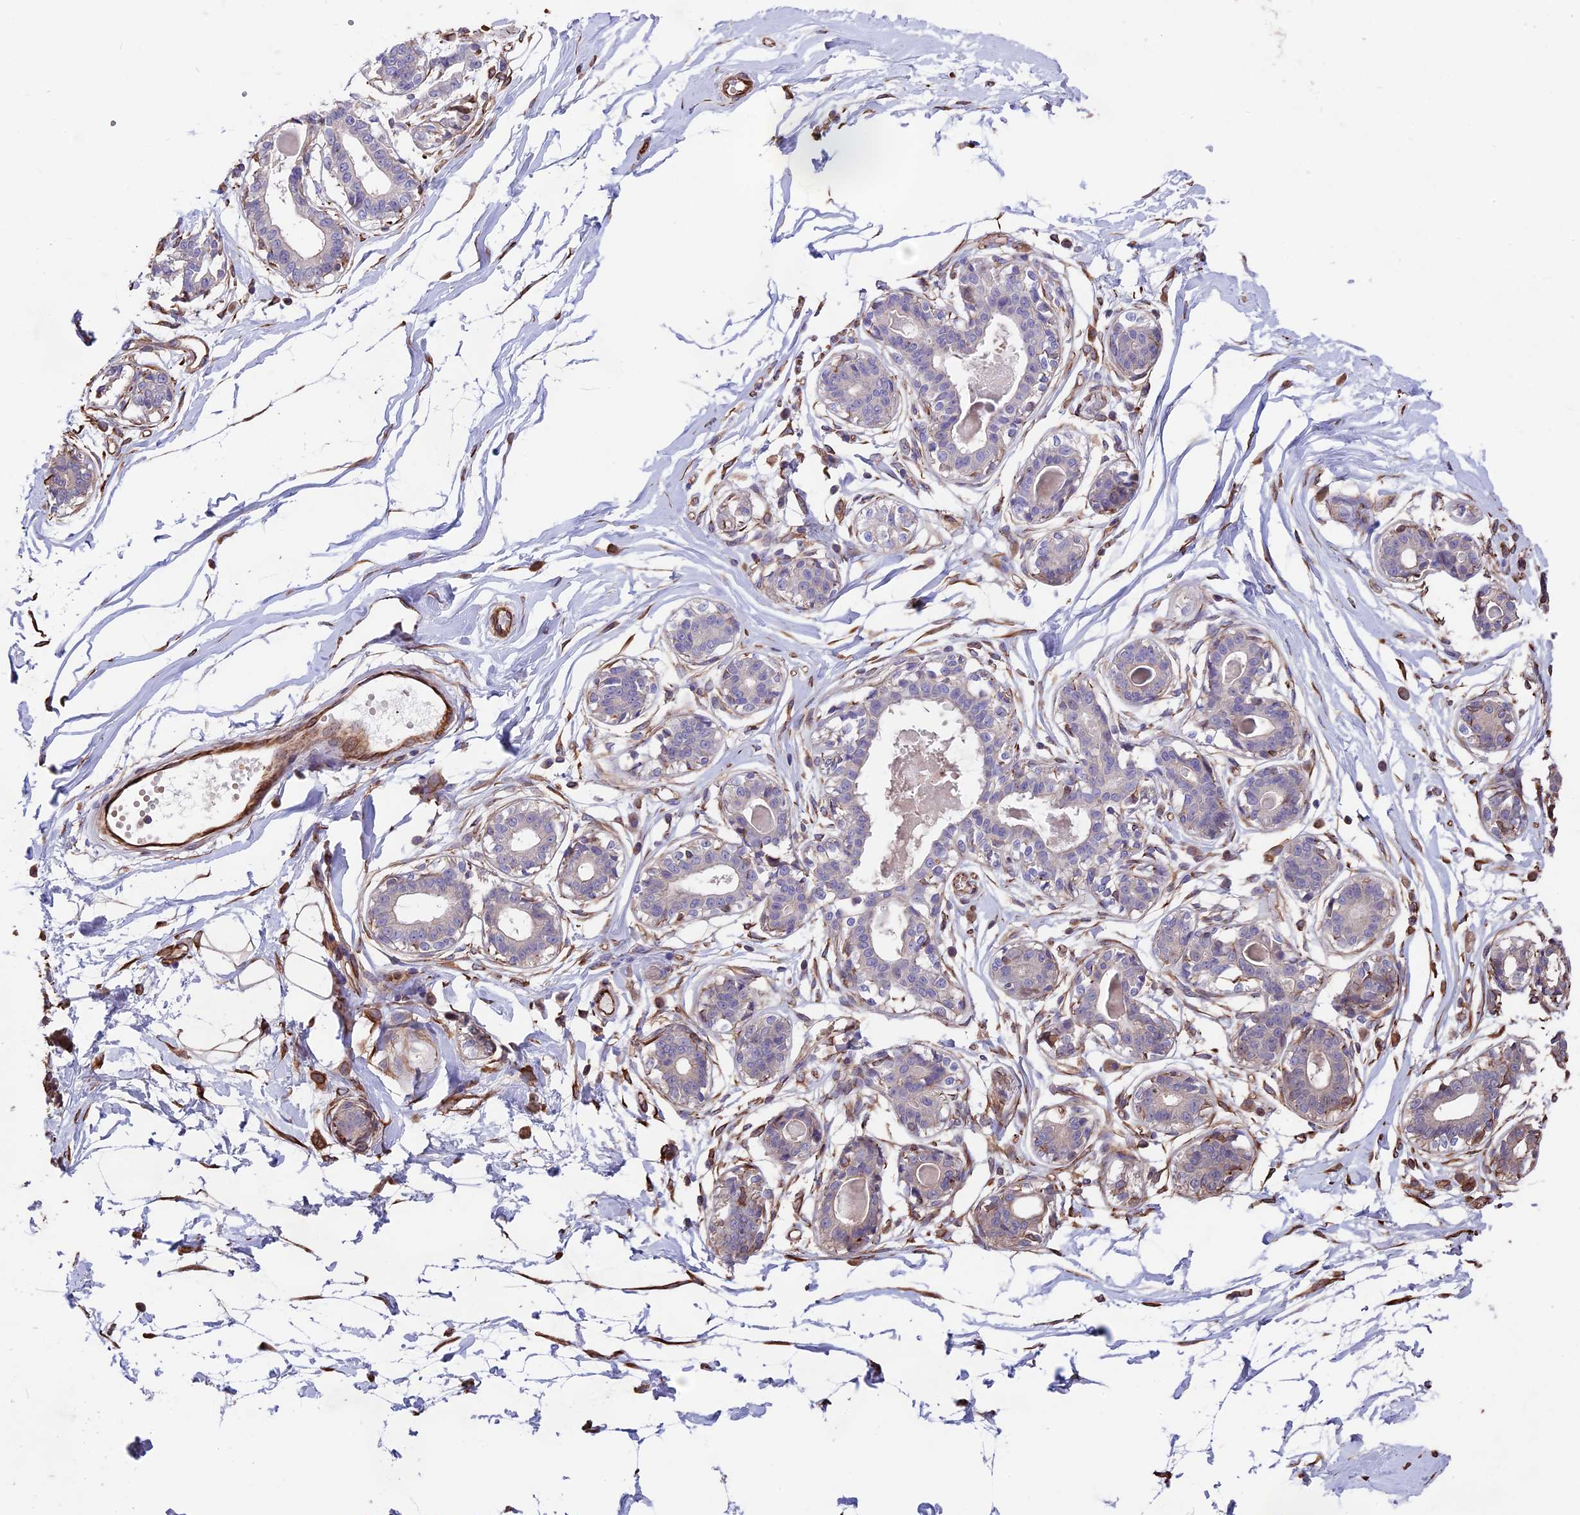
{"staining": {"intensity": "strong", "quantity": ">75%", "location": "cytoplasmic/membranous"}, "tissue": "breast", "cell_type": "Adipocytes", "image_type": "normal", "snomed": [{"axis": "morphology", "description": "Normal tissue, NOS"}, {"axis": "topography", "description": "Breast"}], "caption": "Protein expression analysis of benign breast demonstrates strong cytoplasmic/membranous staining in approximately >75% of adipocytes.", "gene": "SEH1L", "patient": {"sex": "female", "age": 45}}